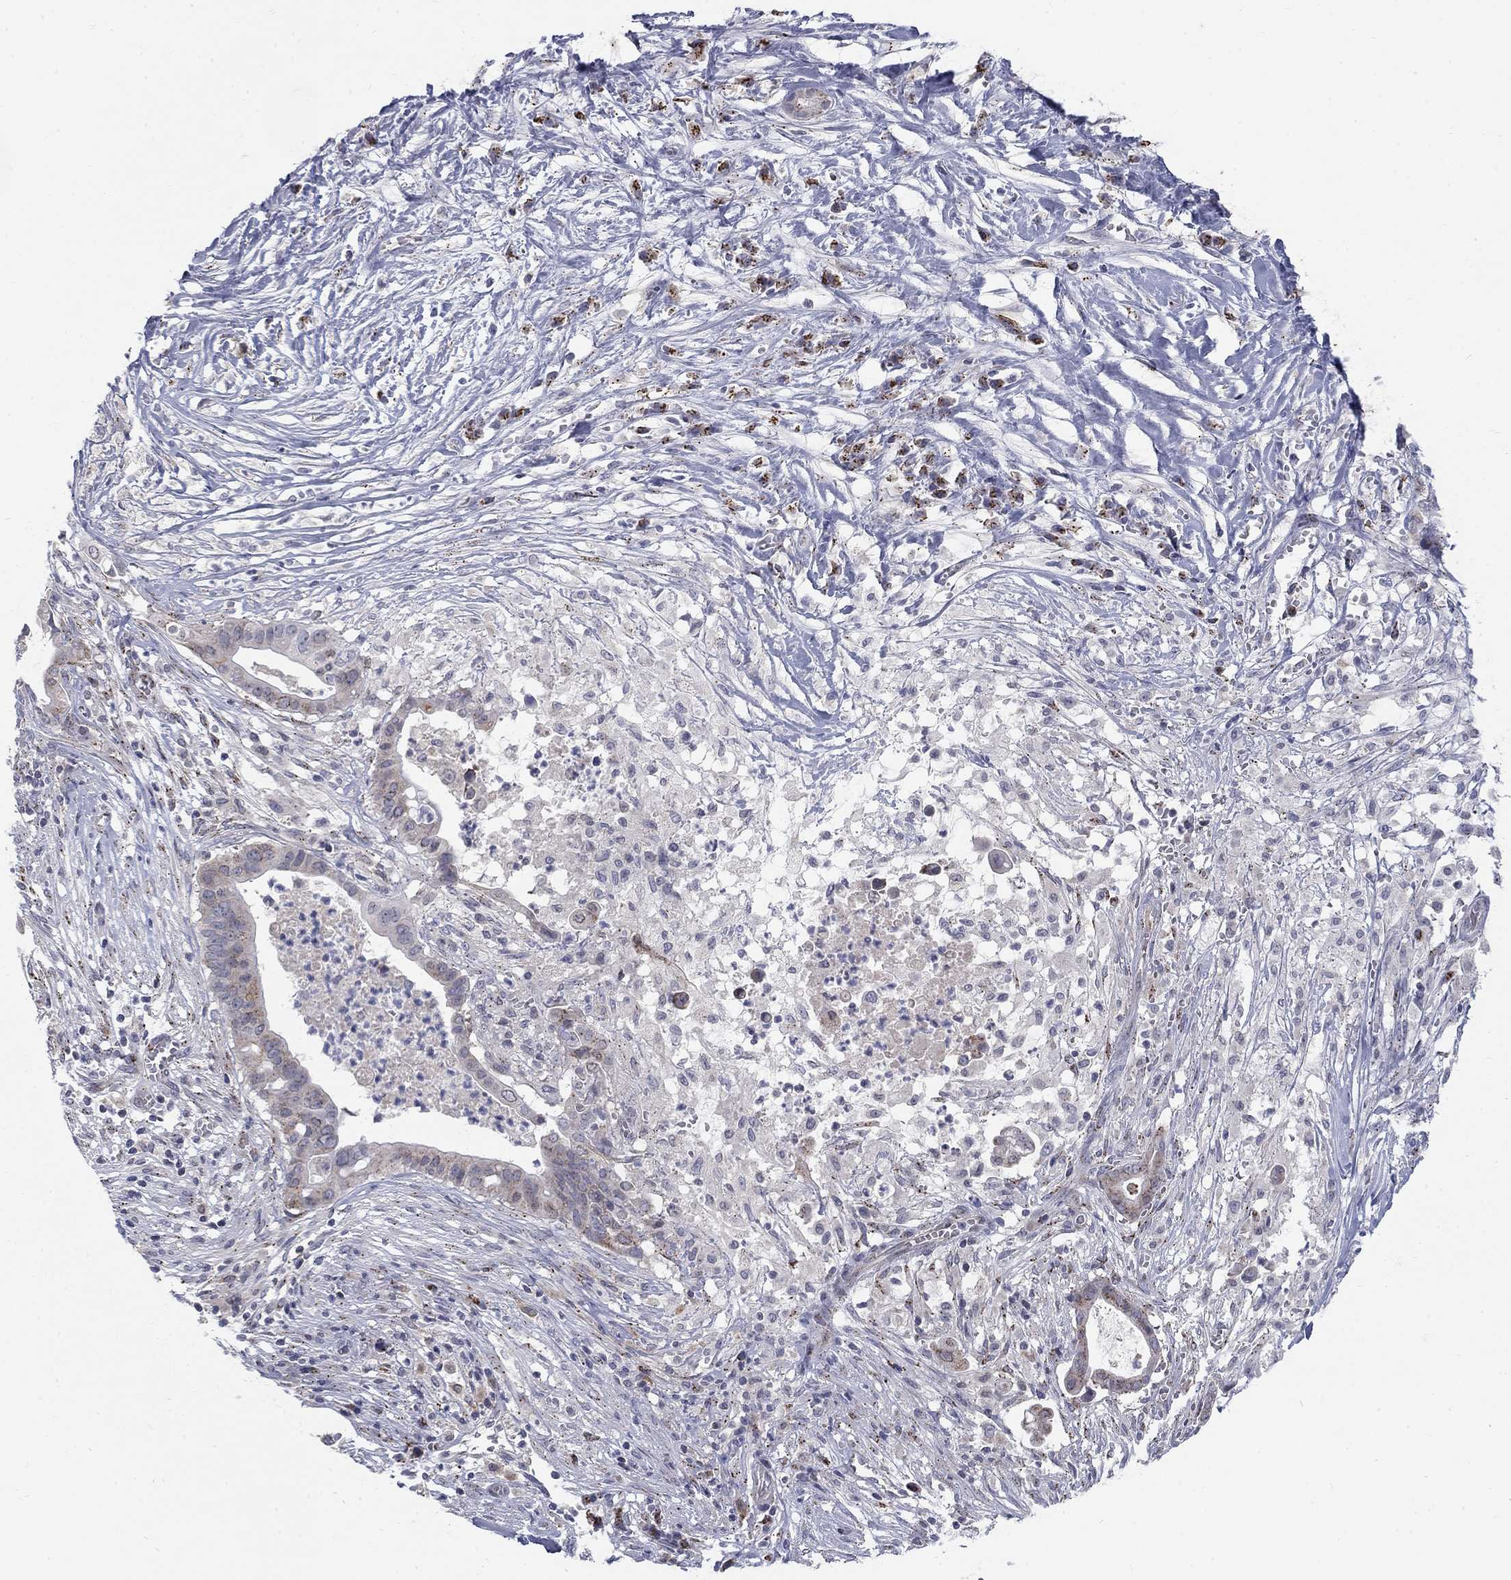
{"staining": {"intensity": "strong", "quantity": "<25%", "location": "cytoplasmic/membranous"}, "tissue": "pancreatic cancer", "cell_type": "Tumor cells", "image_type": "cancer", "snomed": [{"axis": "morphology", "description": "Adenocarcinoma, NOS"}, {"axis": "topography", "description": "Pancreas"}], "caption": "The histopathology image shows a brown stain indicating the presence of a protein in the cytoplasmic/membranous of tumor cells in adenocarcinoma (pancreatic).", "gene": "PANK3", "patient": {"sex": "male", "age": 61}}